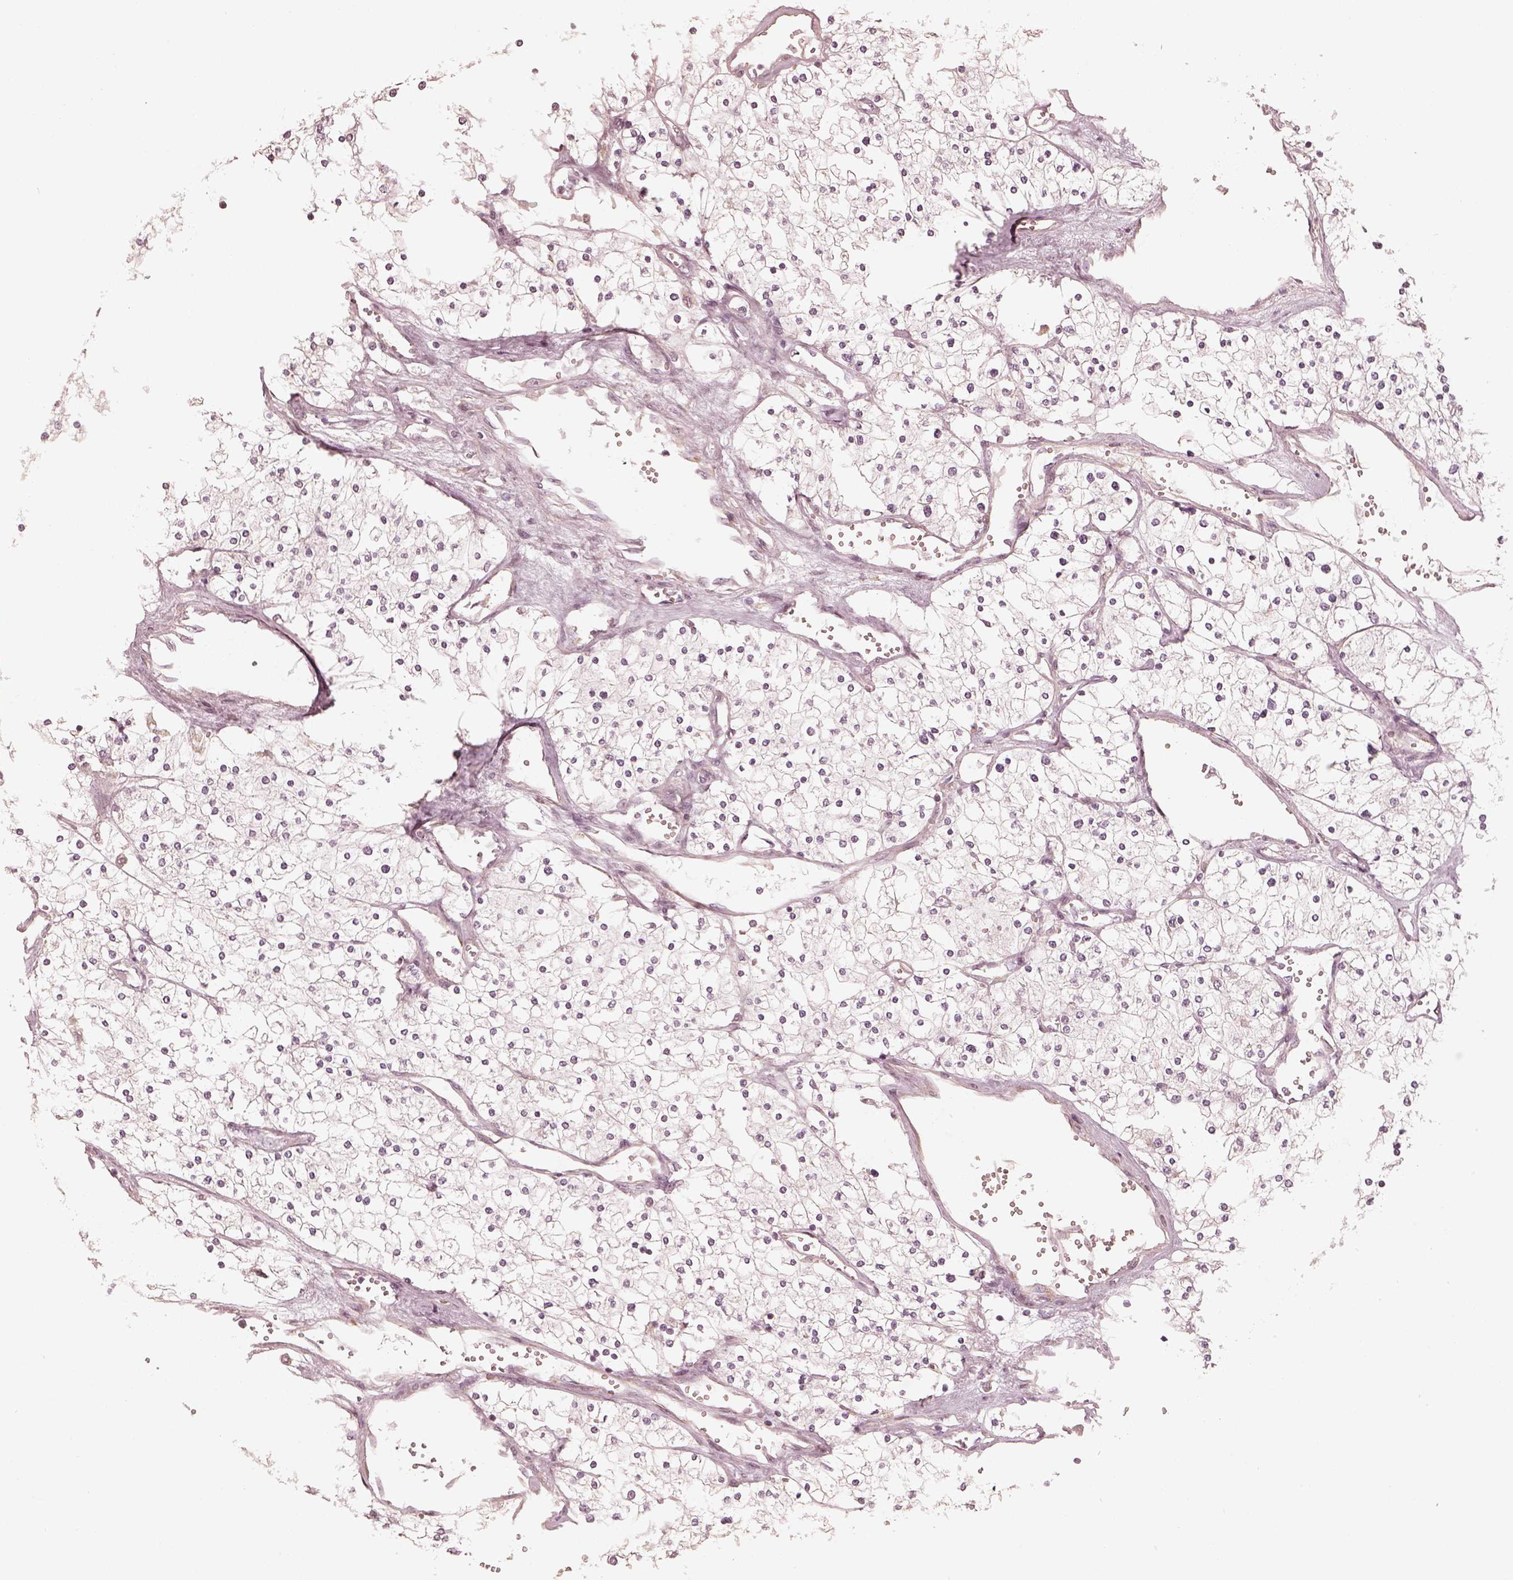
{"staining": {"intensity": "negative", "quantity": "none", "location": "none"}, "tissue": "renal cancer", "cell_type": "Tumor cells", "image_type": "cancer", "snomed": [{"axis": "morphology", "description": "Adenocarcinoma, NOS"}, {"axis": "topography", "description": "Kidney"}], "caption": "Protein analysis of renal cancer (adenocarcinoma) reveals no significant expression in tumor cells.", "gene": "KCNJ9", "patient": {"sex": "male", "age": 80}}